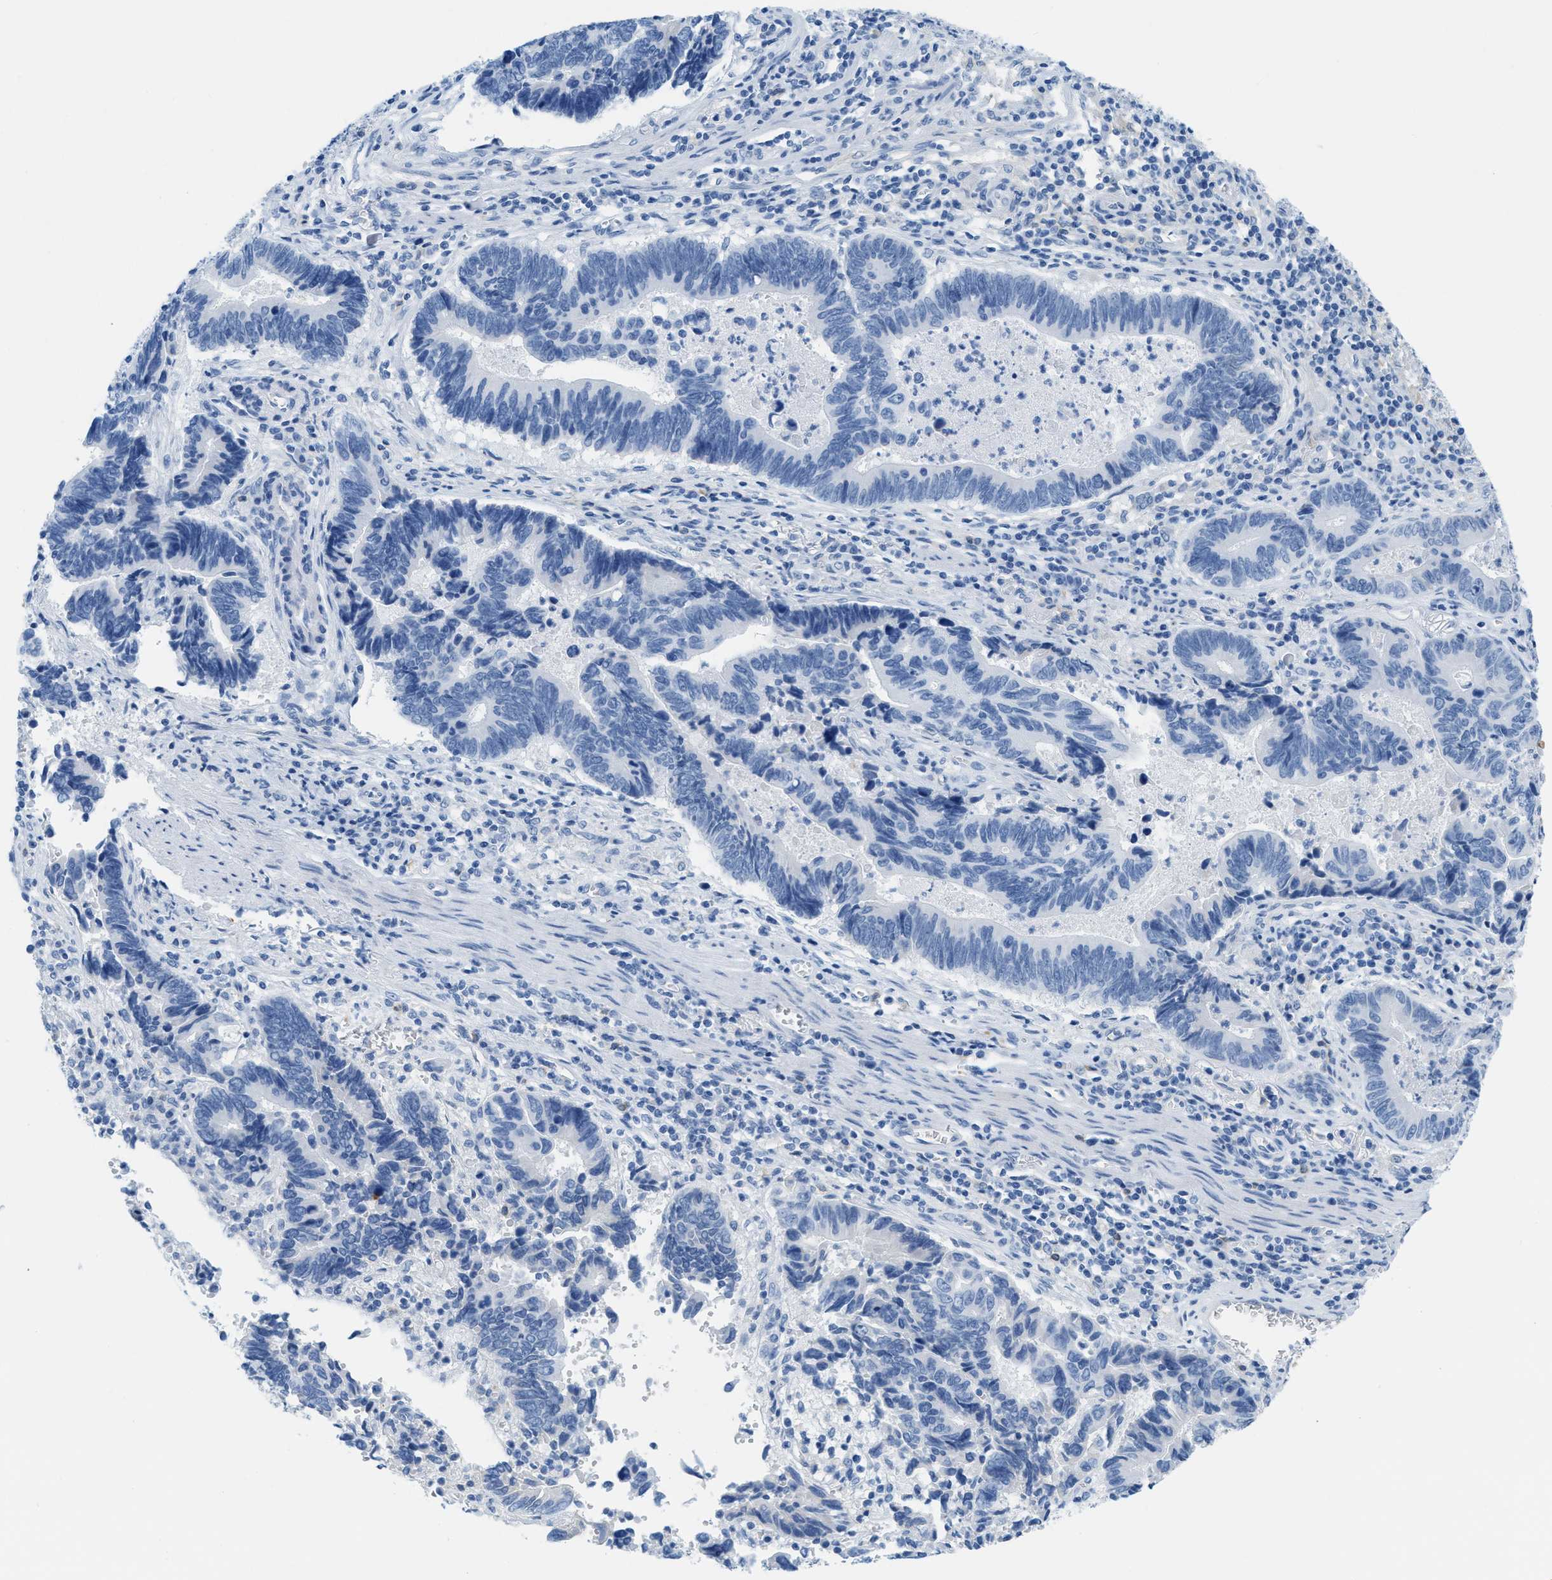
{"staining": {"intensity": "negative", "quantity": "none", "location": "none"}, "tissue": "pancreatic cancer", "cell_type": "Tumor cells", "image_type": "cancer", "snomed": [{"axis": "morphology", "description": "Adenocarcinoma, NOS"}, {"axis": "topography", "description": "Pancreas"}], "caption": "Micrograph shows no protein positivity in tumor cells of pancreatic cancer (adenocarcinoma) tissue. Nuclei are stained in blue.", "gene": "ASGR1", "patient": {"sex": "female", "age": 70}}